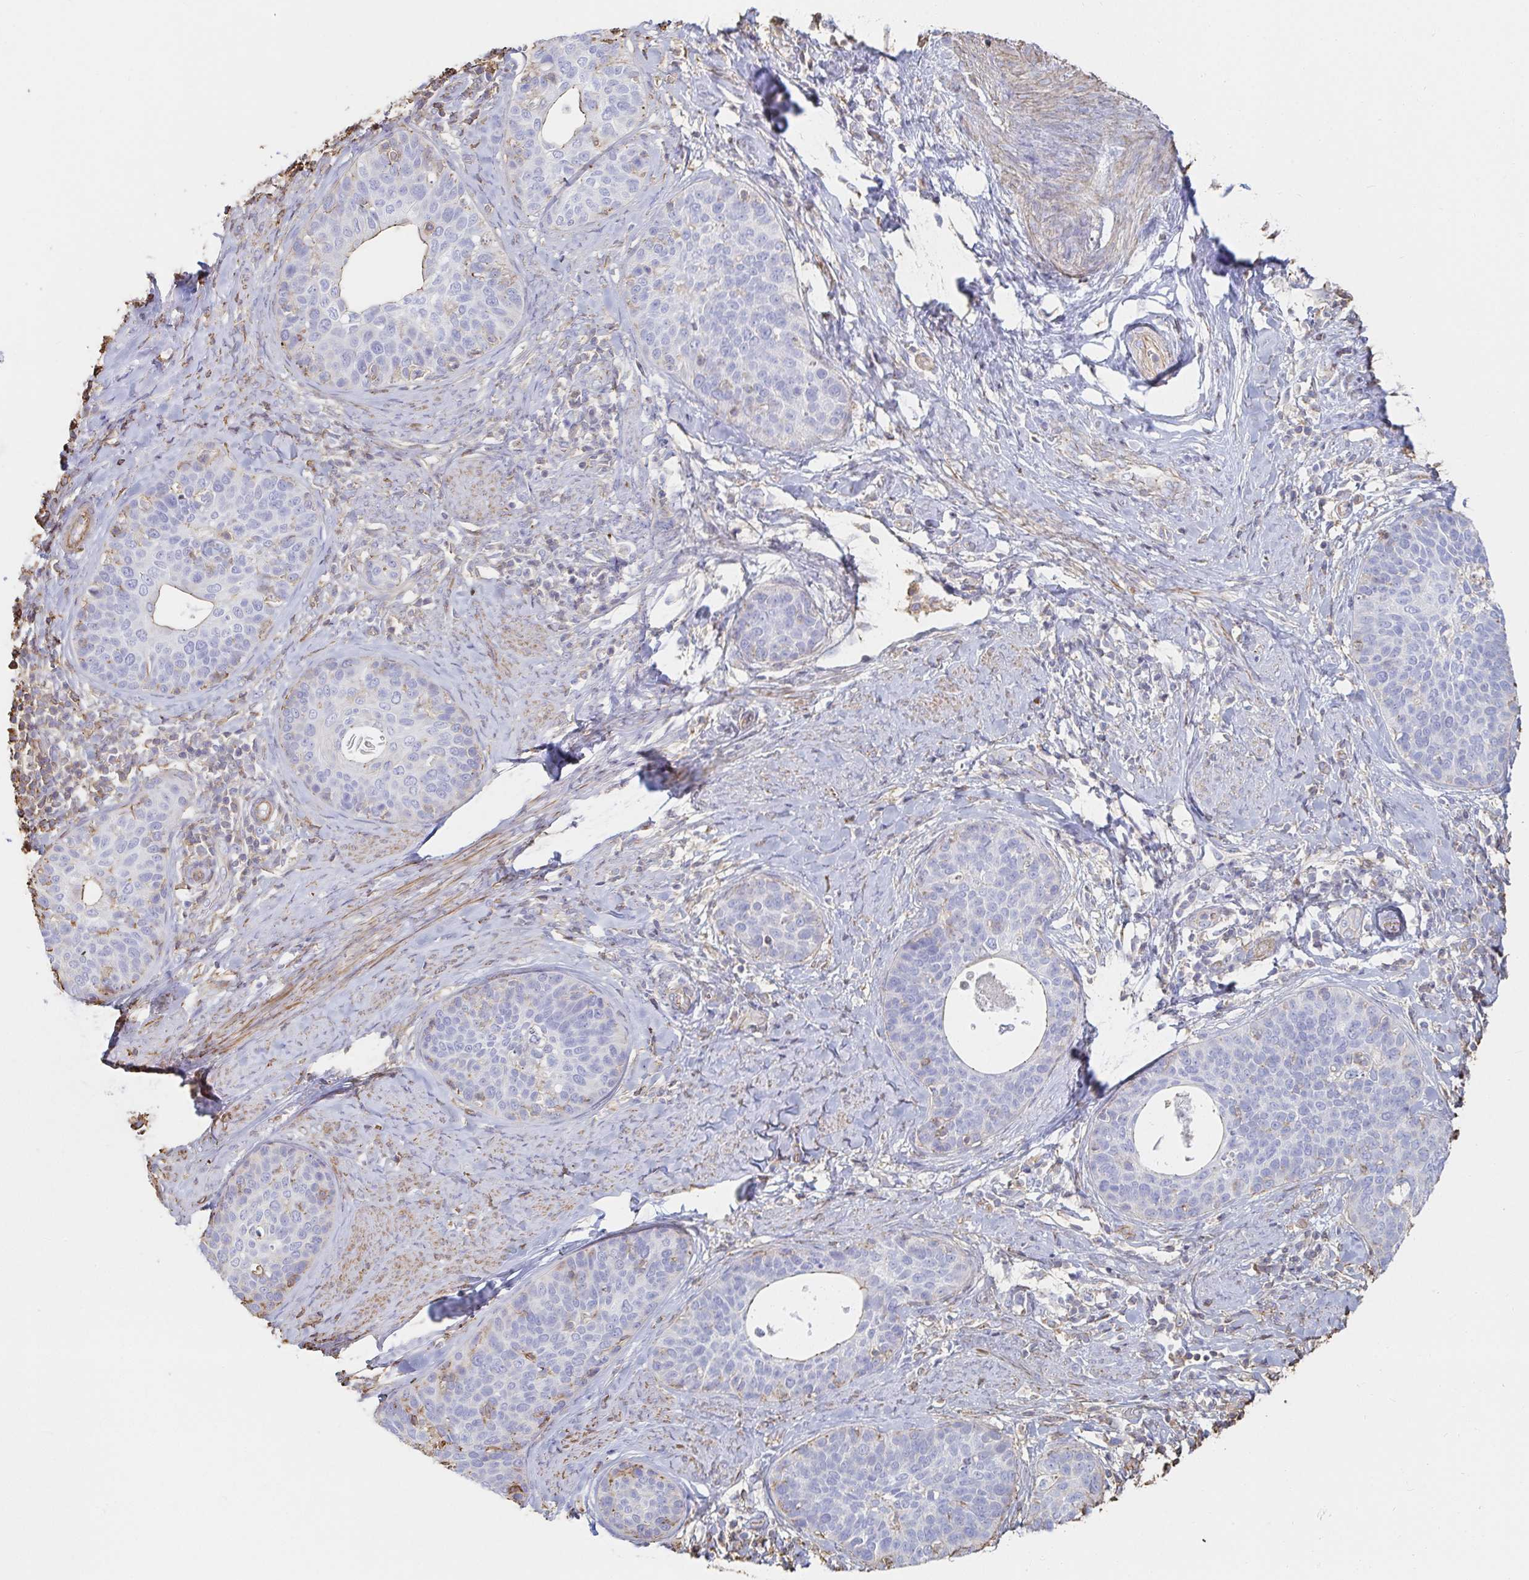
{"staining": {"intensity": "negative", "quantity": "none", "location": "none"}, "tissue": "cervical cancer", "cell_type": "Tumor cells", "image_type": "cancer", "snomed": [{"axis": "morphology", "description": "Squamous cell carcinoma, NOS"}, {"axis": "topography", "description": "Cervix"}], "caption": "There is no significant positivity in tumor cells of cervical cancer. The staining was performed using DAB to visualize the protein expression in brown, while the nuclei were stained in blue with hematoxylin (Magnification: 20x).", "gene": "PTPN14", "patient": {"sex": "female", "age": 69}}